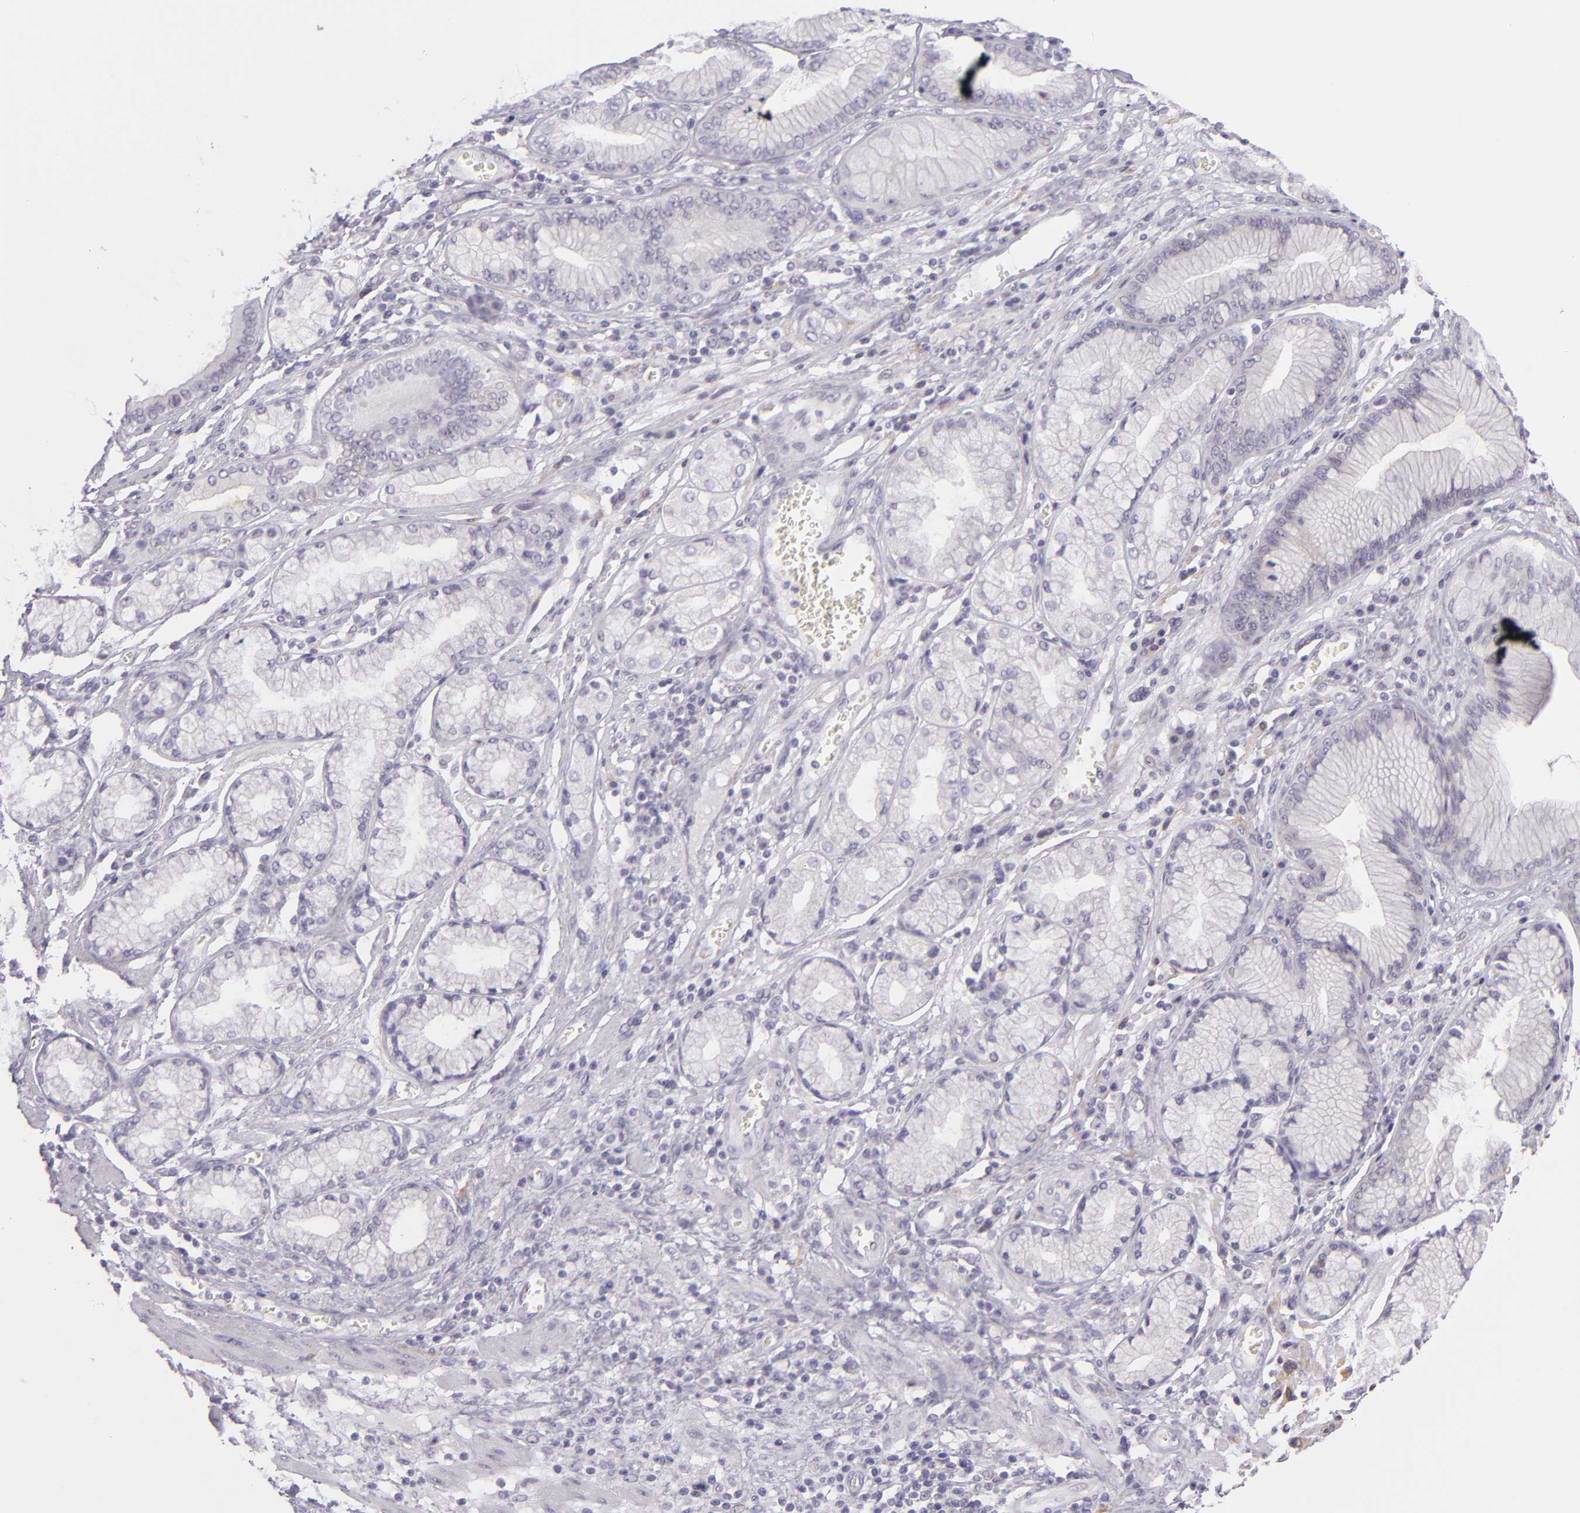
{"staining": {"intensity": "negative", "quantity": "none", "location": "none"}, "tissue": "stomach cancer", "cell_type": "Tumor cells", "image_type": "cancer", "snomed": [{"axis": "morphology", "description": "Adenocarcinoma, NOS"}, {"axis": "topography", "description": "Pancreas"}, {"axis": "topography", "description": "Stomach, upper"}], "caption": "The image shows no significant positivity in tumor cells of adenocarcinoma (stomach).", "gene": "ZC3H7B", "patient": {"sex": "male", "age": 77}}